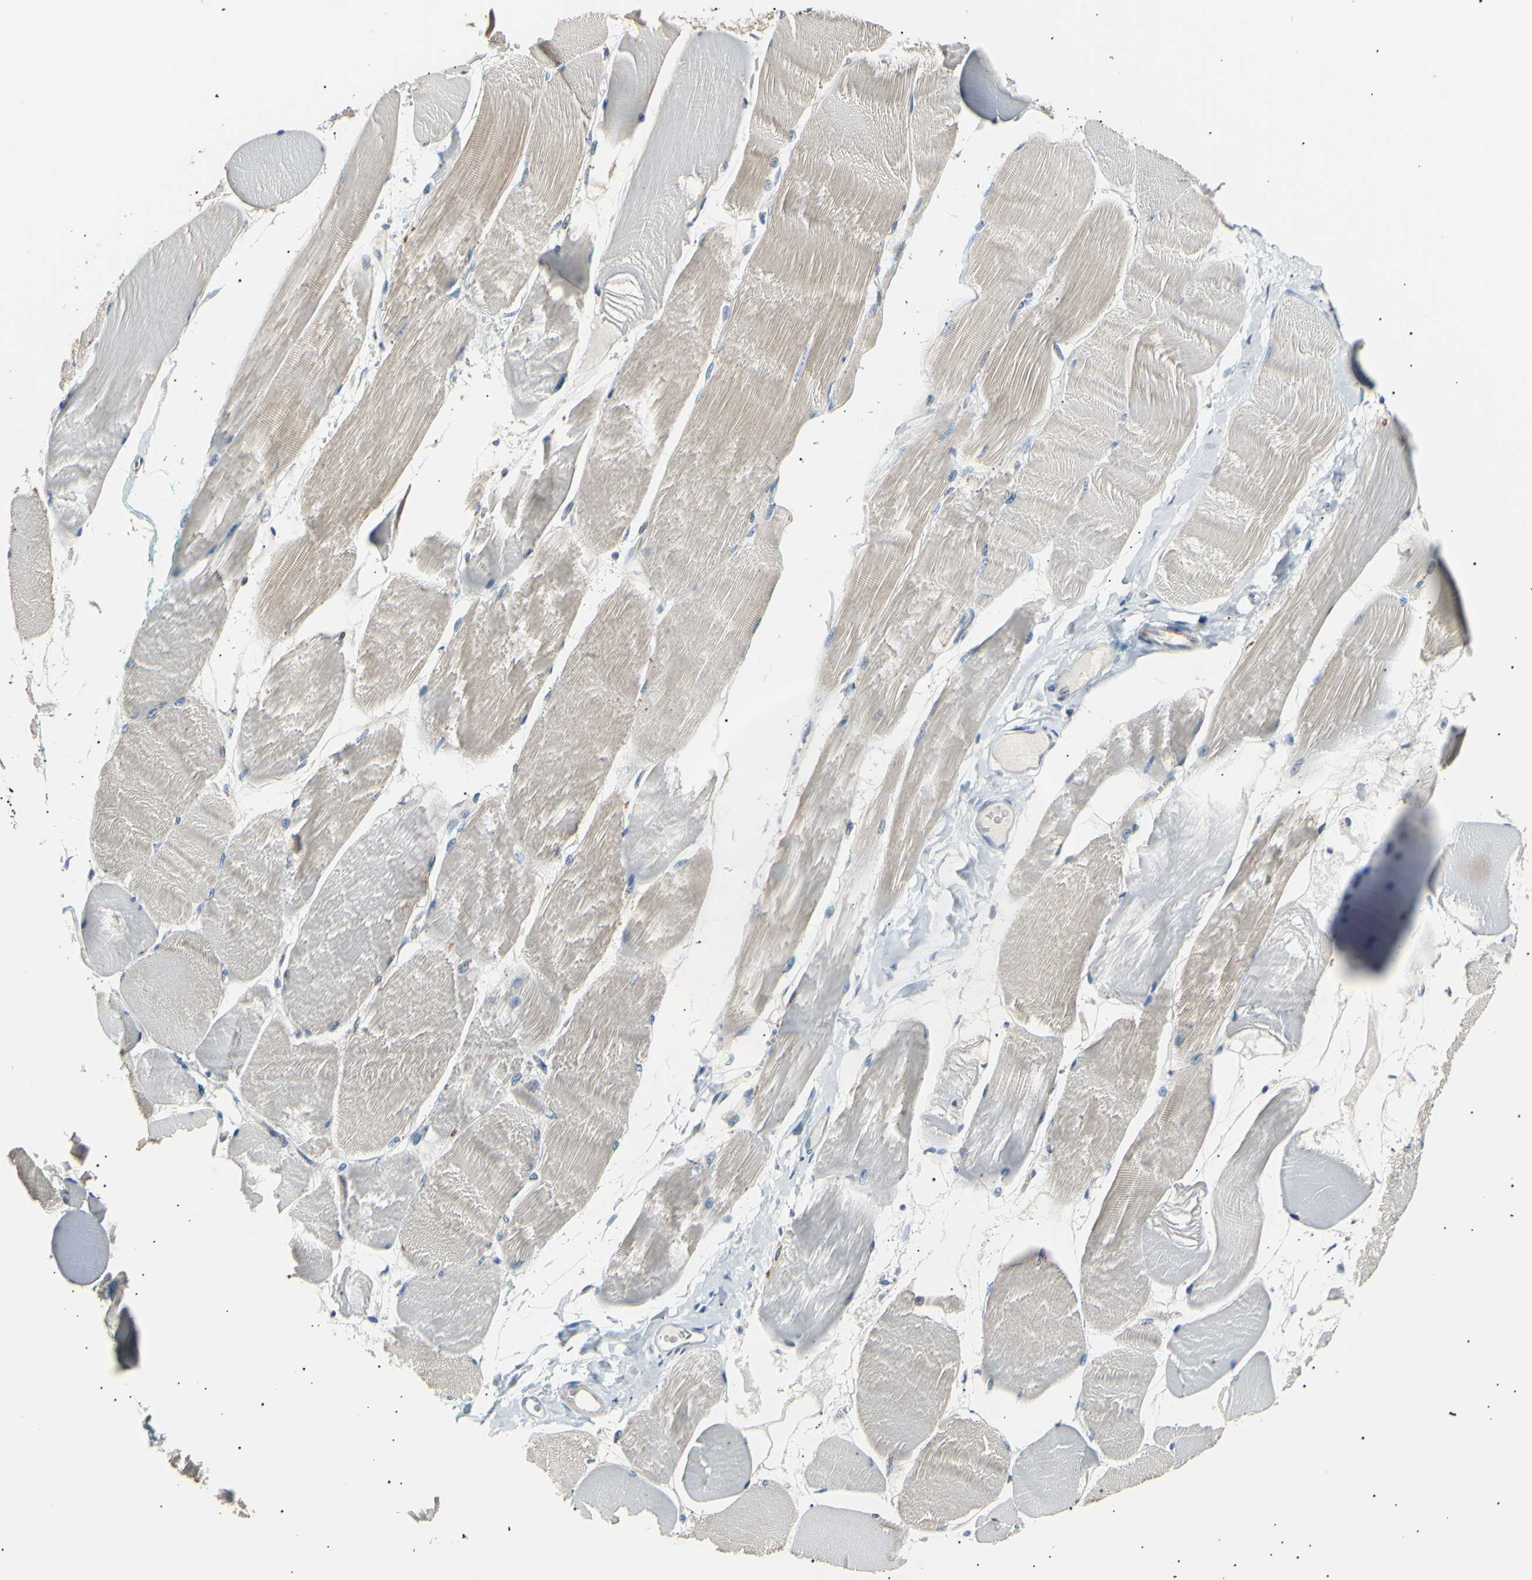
{"staining": {"intensity": "moderate", "quantity": "<25%", "location": "cytoplasmic/membranous"}, "tissue": "skeletal muscle", "cell_type": "Myocytes", "image_type": "normal", "snomed": [{"axis": "morphology", "description": "Normal tissue, NOS"}, {"axis": "morphology", "description": "Squamous cell carcinoma, NOS"}, {"axis": "topography", "description": "Skeletal muscle"}], "caption": "The immunohistochemical stain labels moderate cytoplasmic/membranous staining in myocytes of unremarkable skeletal muscle.", "gene": "LDLR", "patient": {"sex": "male", "age": 51}}